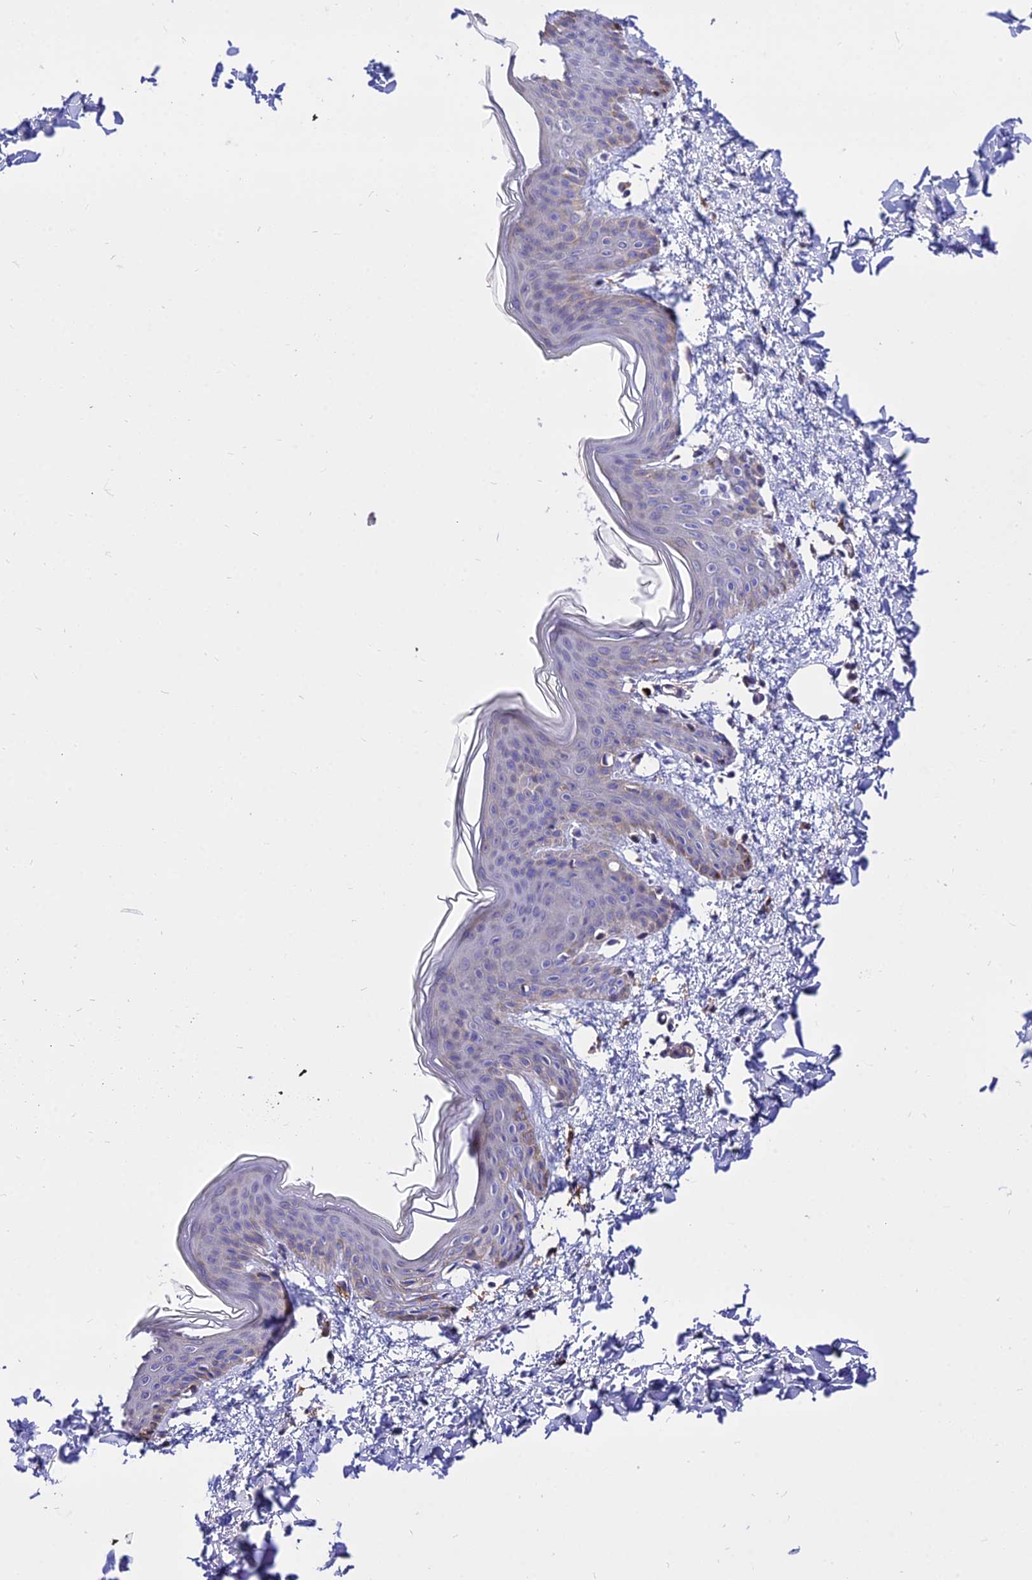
{"staining": {"intensity": "negative", "quantity": "none", "location": "none"}, "tissue": "skin", "cell_type": "Fibroblasts", "image_type": "normal", "snomed": [{"axis": "morphology", "description": "Normal tissue, NOS"}, {"axis": "topography", "description": "Skin"}], "caption": "Immunohistochemical staining of normal skin shows no significant staining in fibroblasts.", "gene": "CDC37L1", "patient": {"sex": "female", "age": 17}}